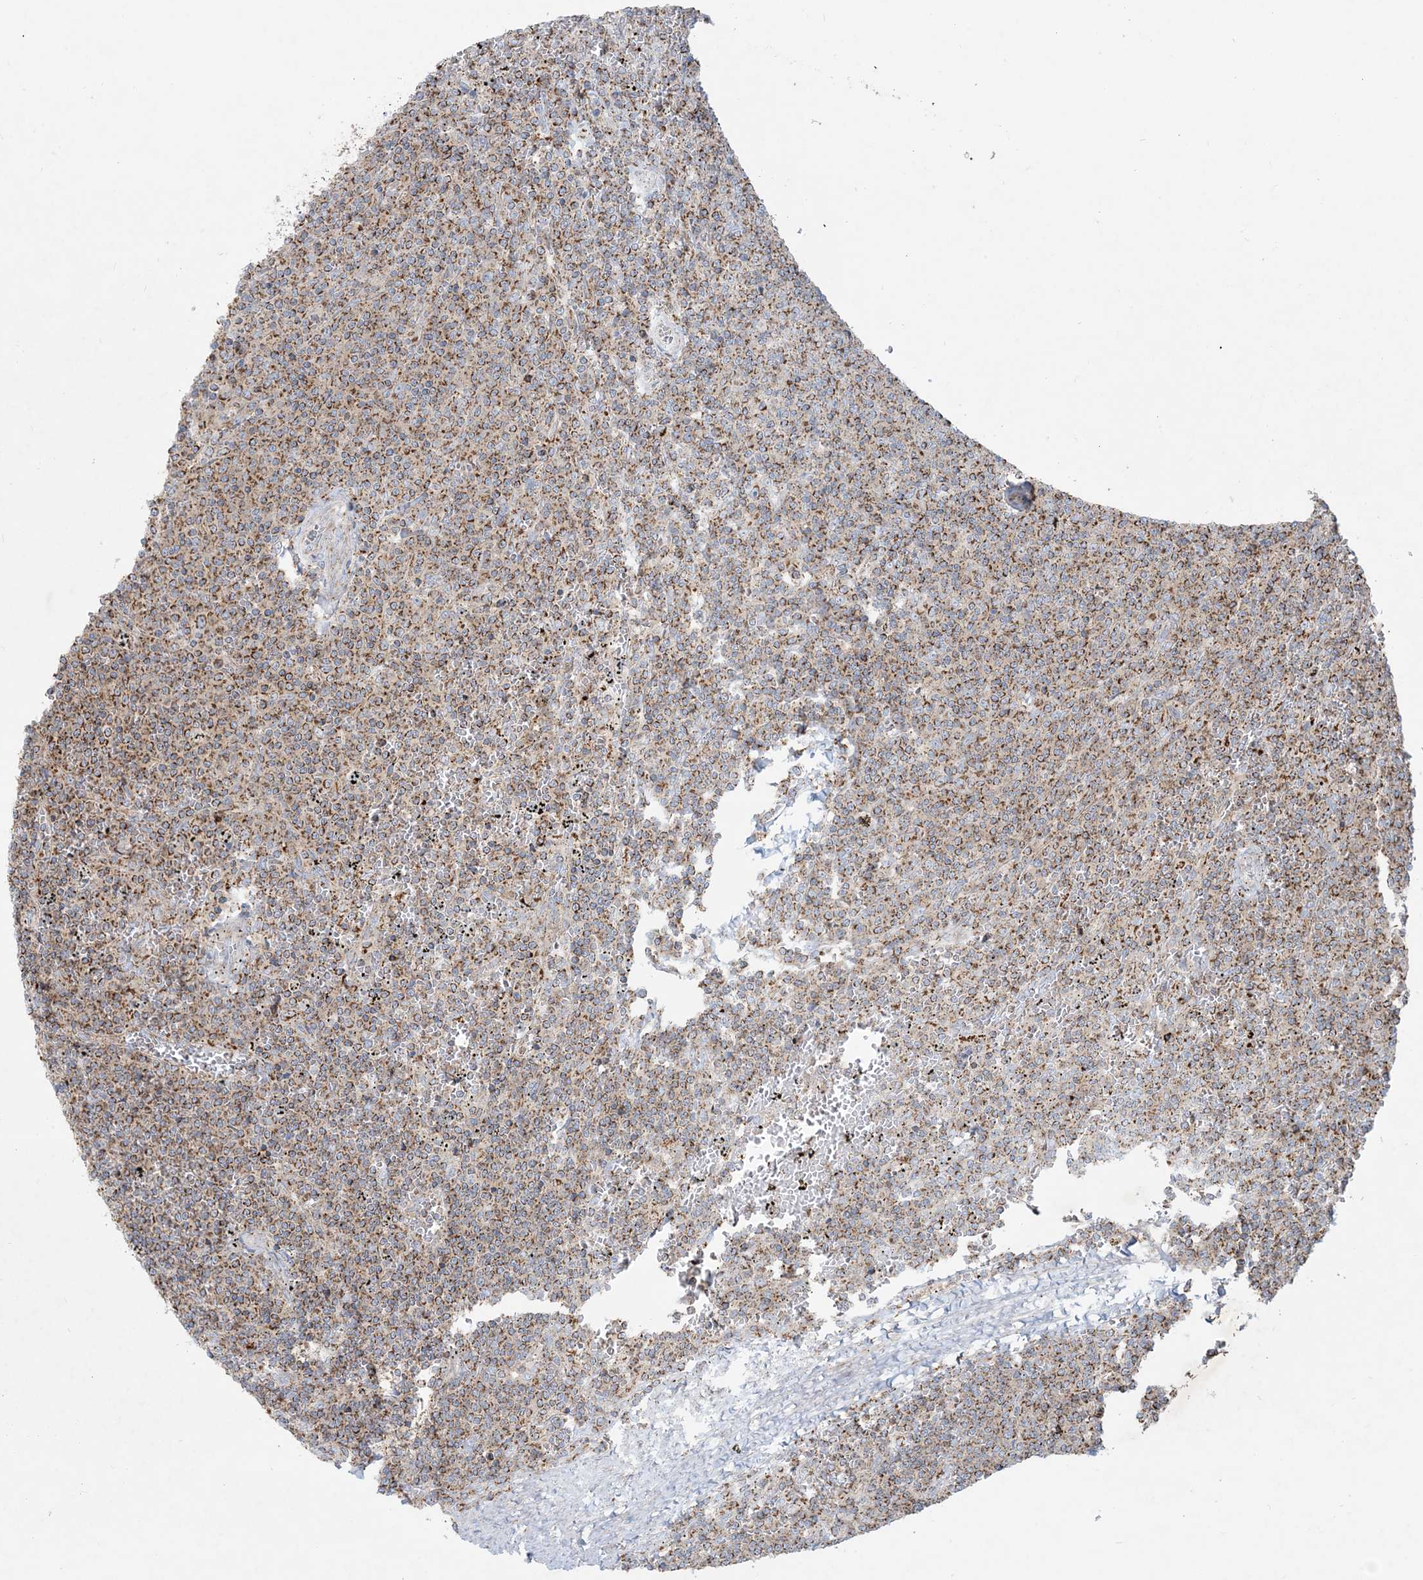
{"staining": {"intensity": "moderate", "quantity": ">75%", "location": "cytoplasmic/membranous"}, "tissue": "lymphoma", "cell_type": "Tumor cells", "image_type": "cancer", "snomed": [{"axis": "morphology", "description": "Malignant lymphoma, non-Hodgkin's type, Low grade"}, {"axis": "topography", "description": "Spleen"}], "caption": "Lymphoma stained with a protein marker displays moderate staining in tumor cells.", "gene": "BEND4", "patient": {"sex": "female", "age": 50}}